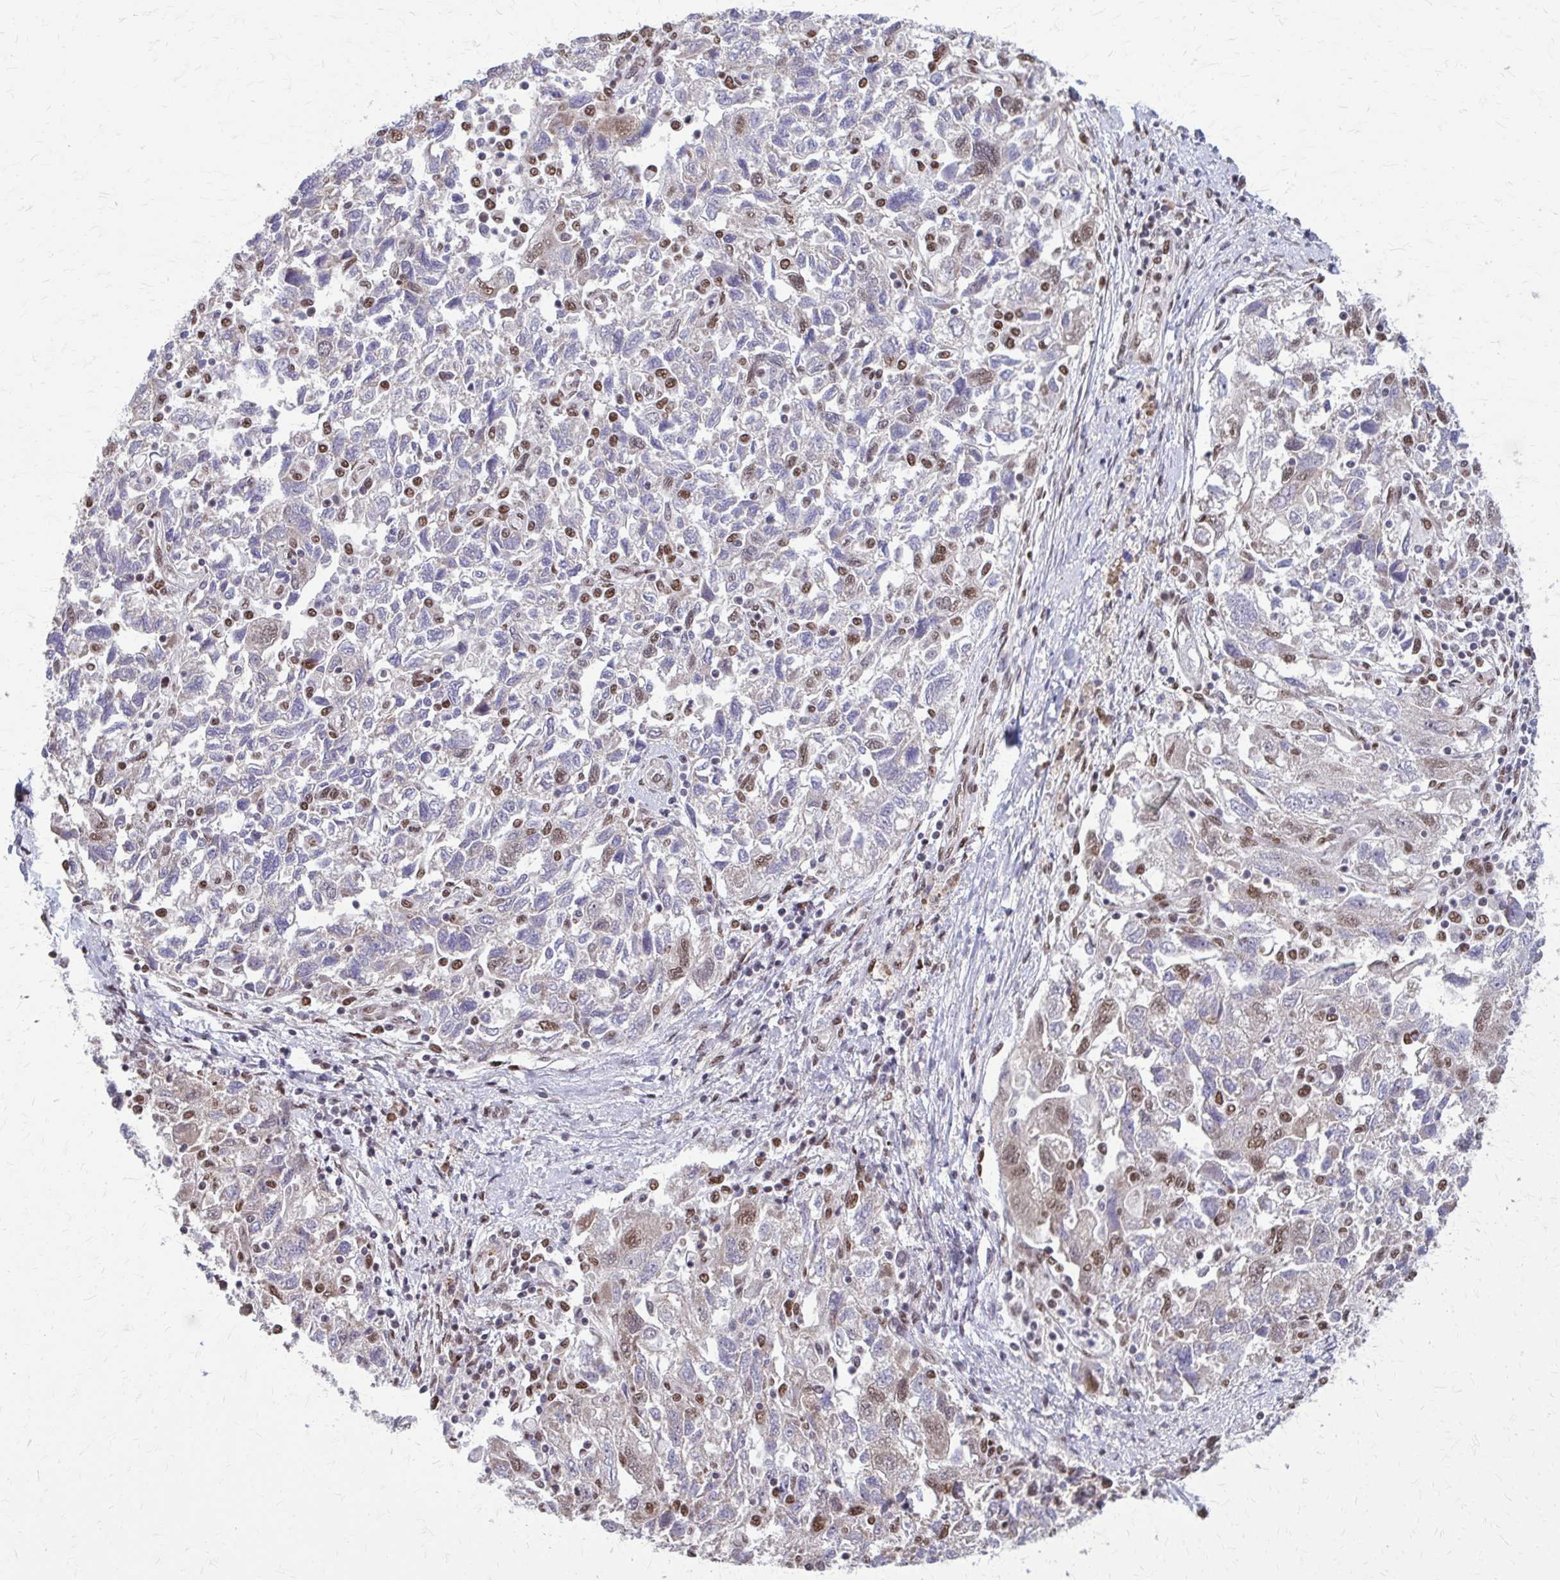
{"staining": {"intensity": "moderate", "quantity": "<25%", "location": "nuclear"}, "tissue": "ovarian cancer", "cell_type": "Tumor cells", "image_type": "cancer", "snomed": [{"axis": "morphology", "description": "Carcinoma, NOS"}, {"axis": "morphology", "description": "Cystadenocarcinoma, serous, NOS"}, {"axis": "topography", "description": "Ovary"}], "caption": "Immunohistochemistry (DAB) staining of human carcinoma (ovarian) shows moderate nuclear protein positivity in about <25% of tumor cells.", "gene": "TTF1", "patient": {"sex": "female", "age": 69}}